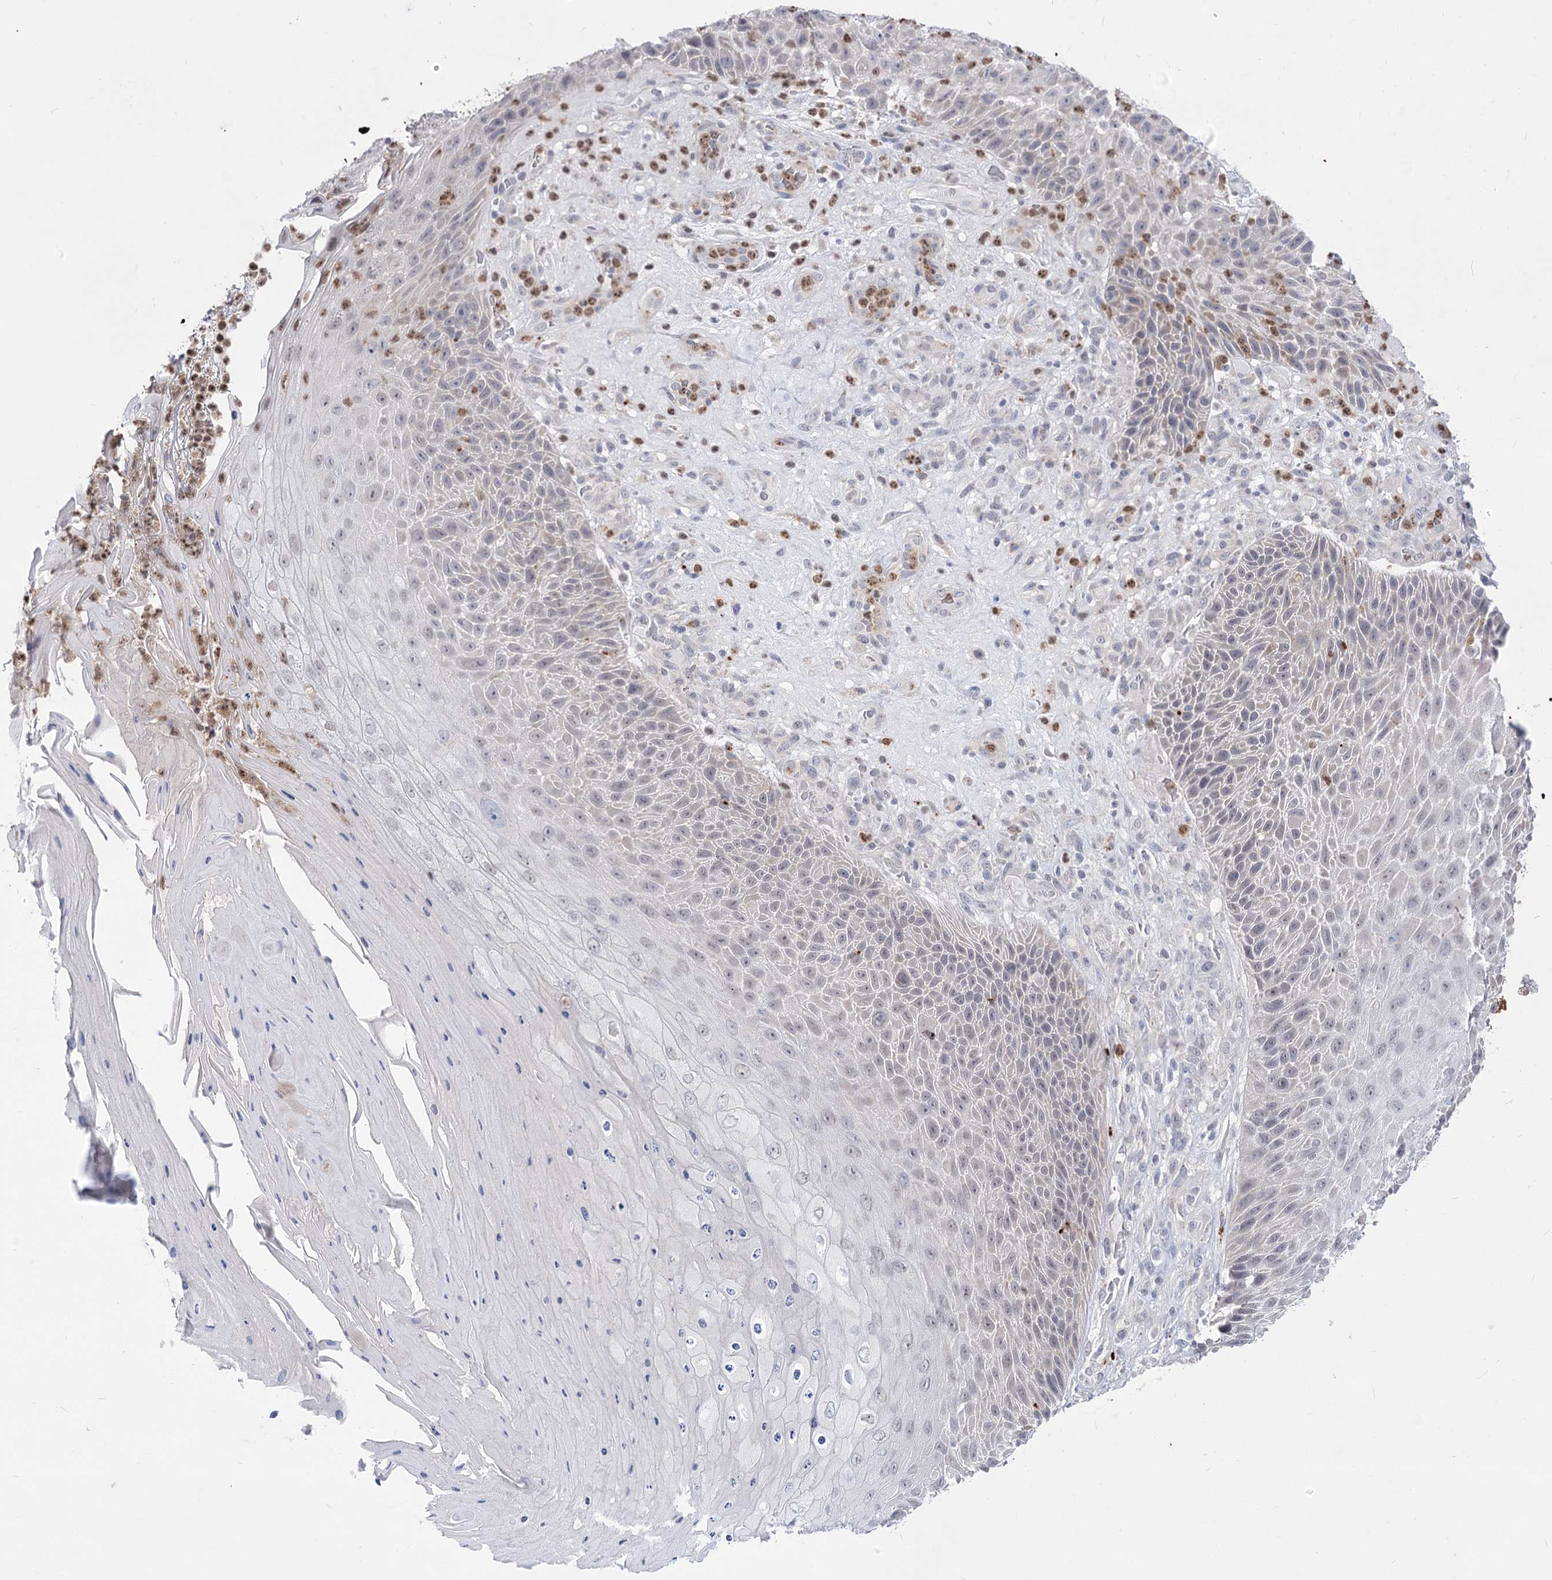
{"staining": {"intensity": "negative", "quantity": "none", "location": "none"}, "tissue": "skin cancer", "cell_type": "Tumor cells", "image_type": "cancer", "snomed": [{"axis": "morphology", "description": "Squamous cell carcinoma, NOS"}, {"axis": "topography", "description": "Skin"}], "caption": "The image displays no staining of tumor cells in skin cancer (squamous cell carcinoma).", "gene": "SIAE", "patient": {"sex": "female", "age": 88}}